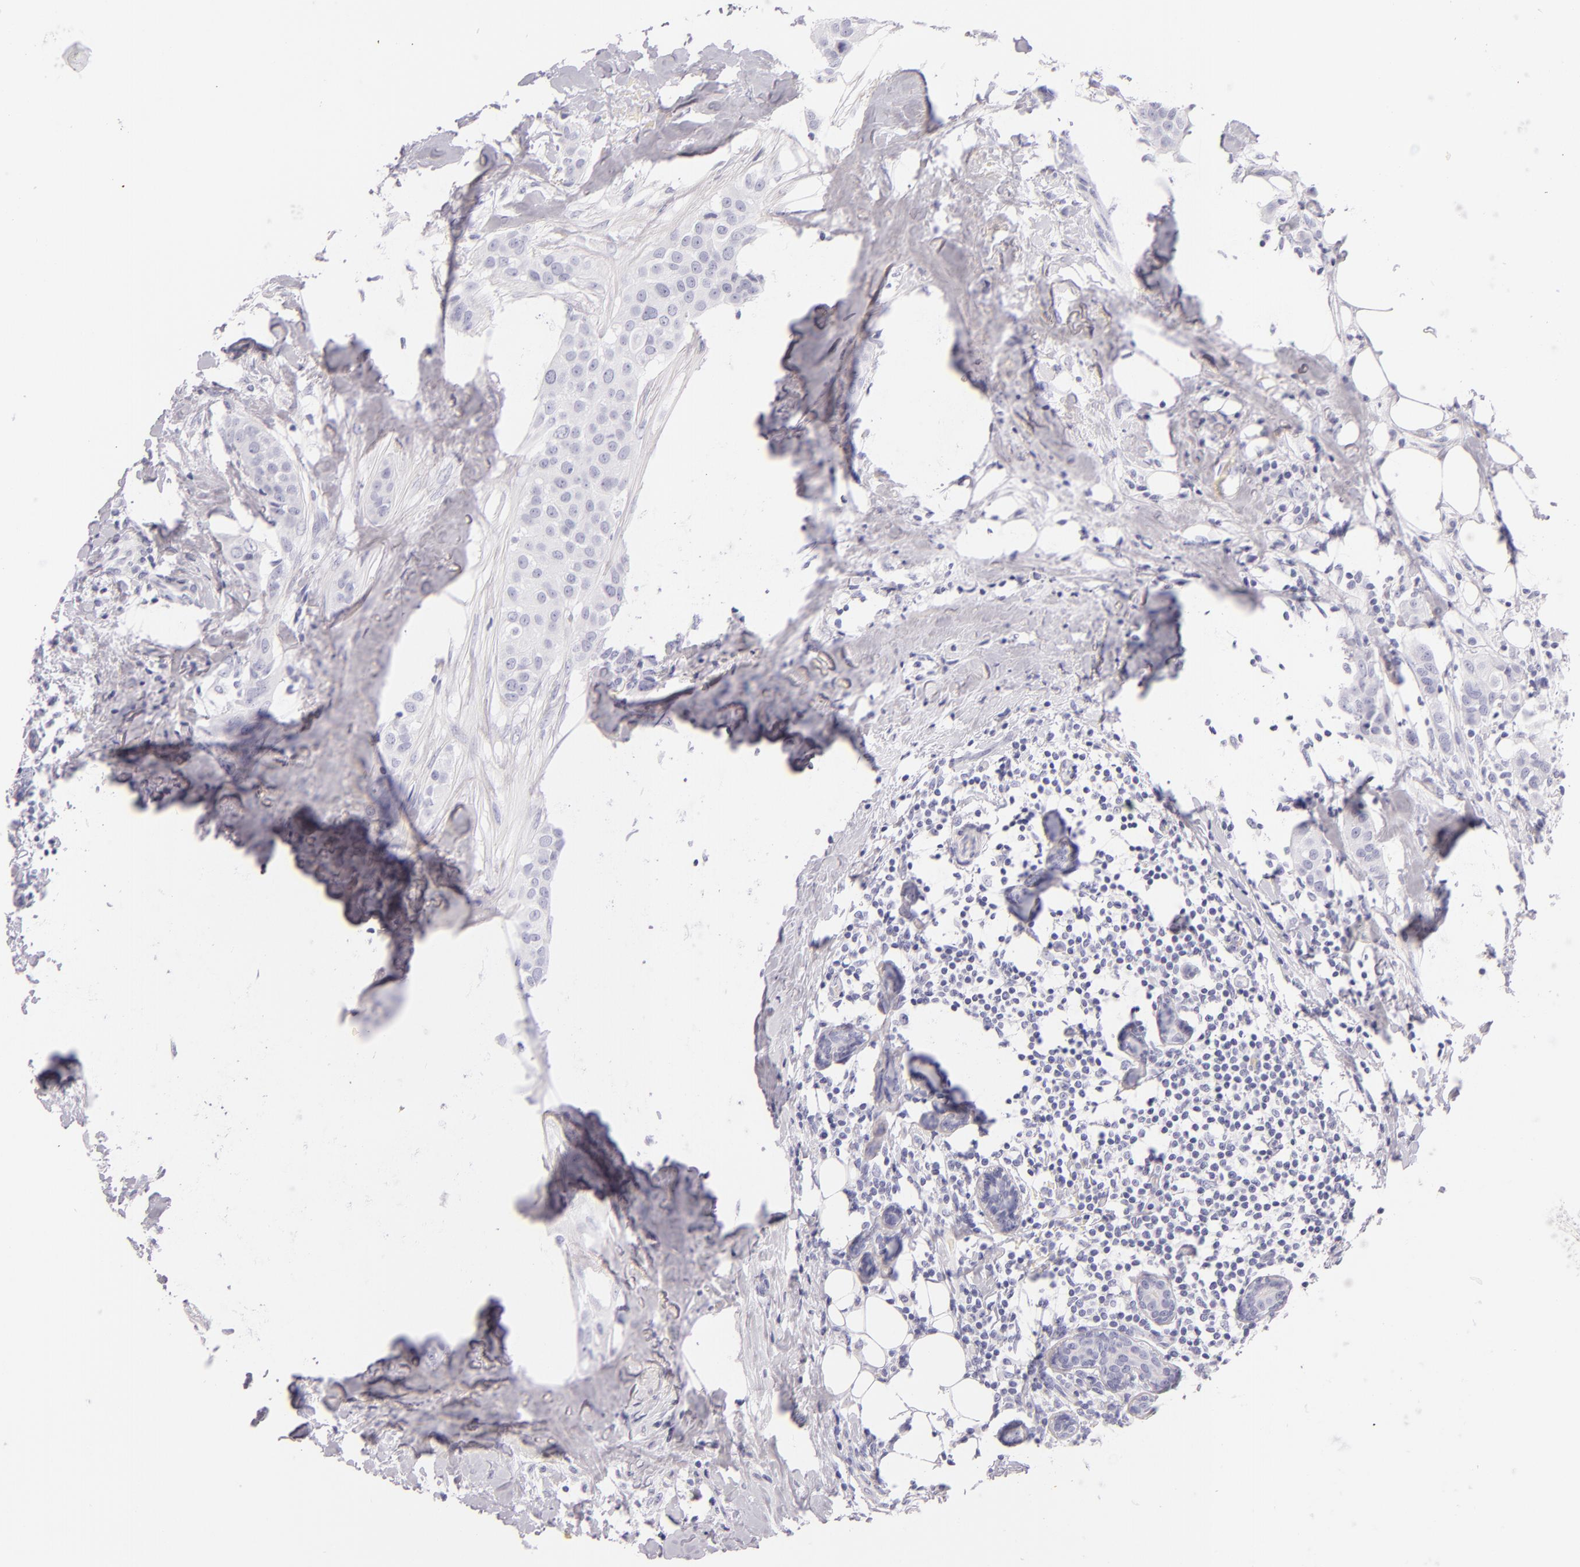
{"staining": {"intensity": "negative", "quantity": "none", "location": "none"}, "tissue": "breast cancer", "cell_type": "Tumor cells", "image_type": "cancer", "snomed": [{"axis": "morphology", "description": "Duct carcinoma"}, {"axis": "topography", "description": "Breast"}], "caption": "Tumor cells are negative for protein expression in human breast cancer.", "gene": "INA", "patient": {"sex": "female", "age": 45}}